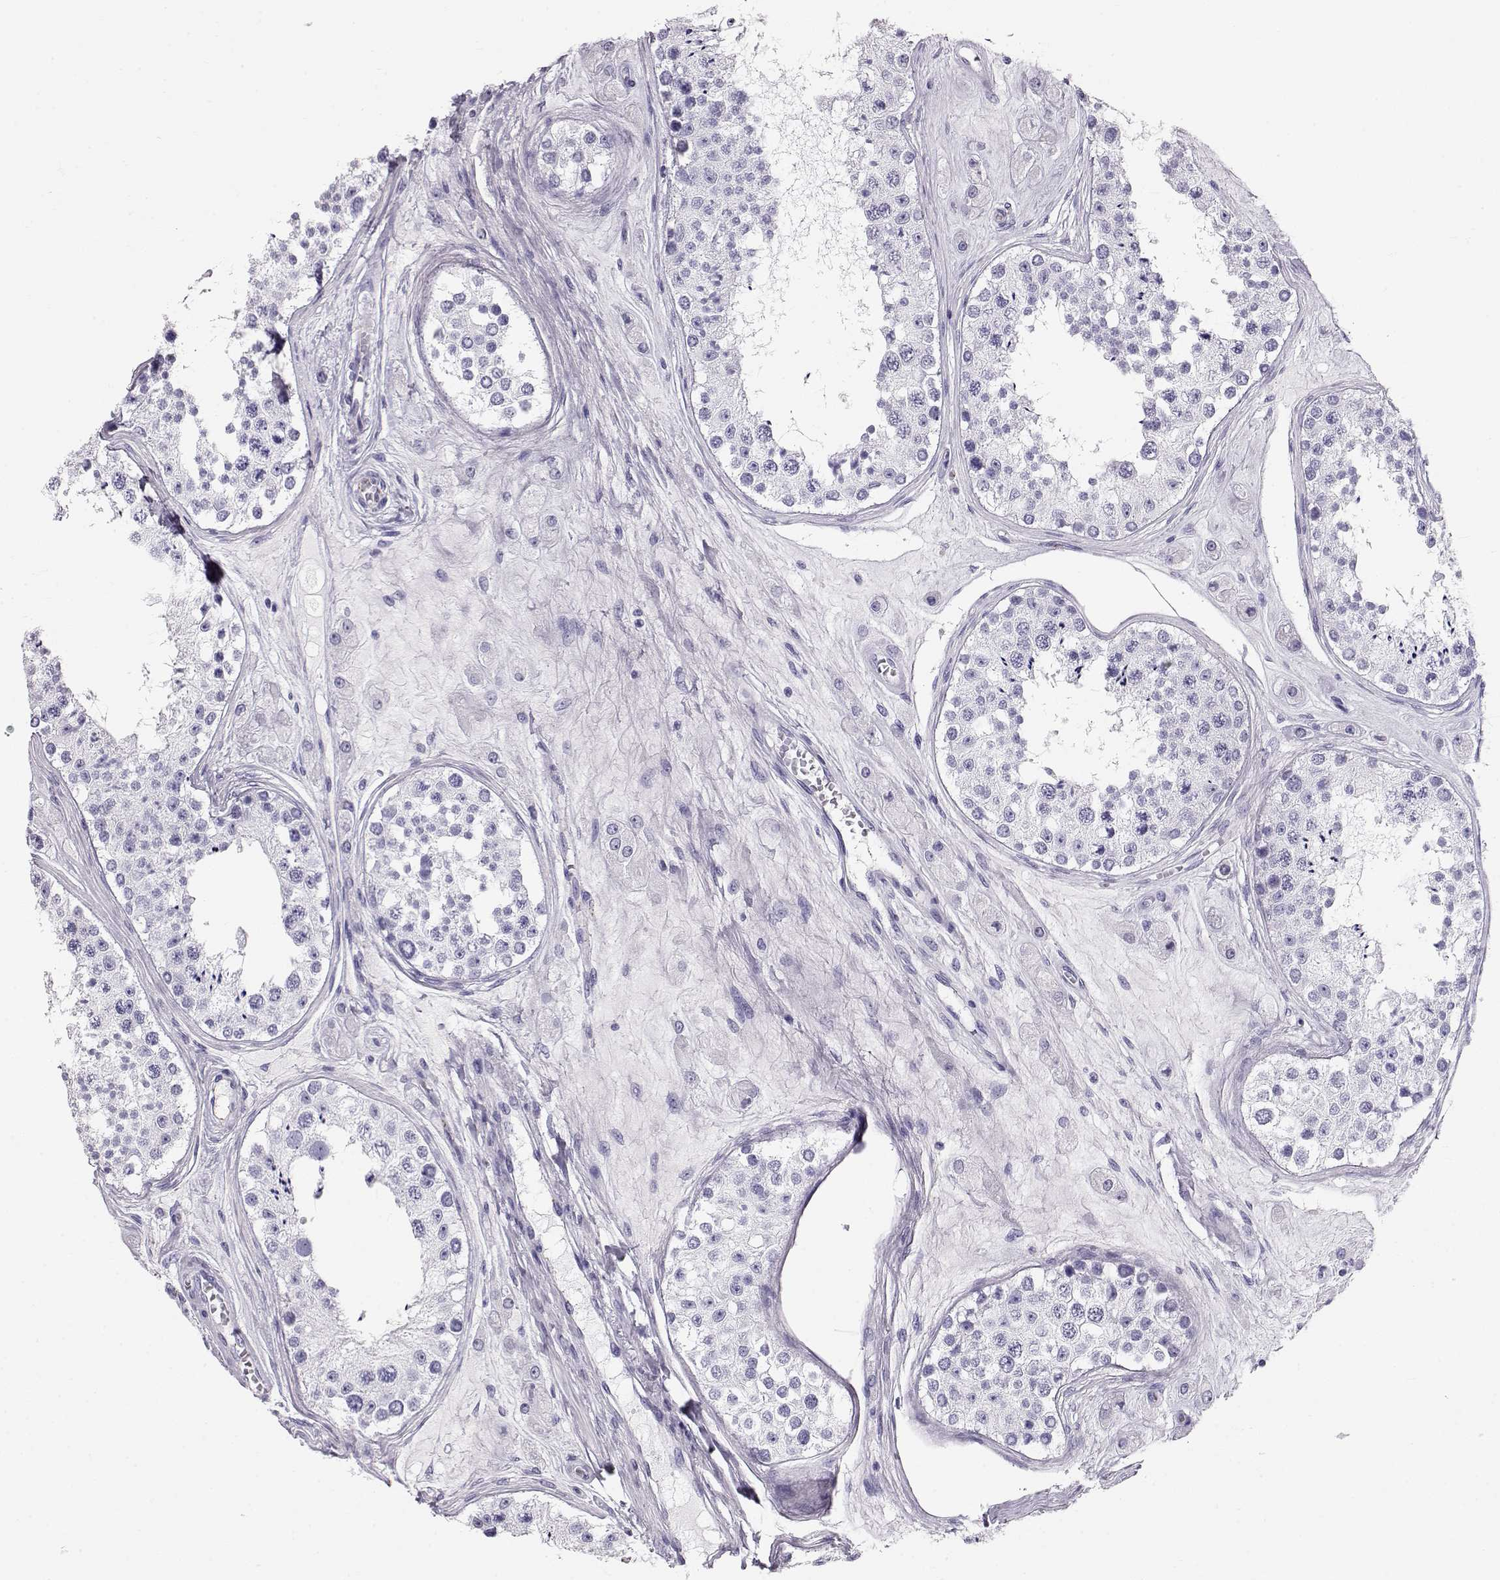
{"staining": {"intensity": "negative", "quantity": "none", "location": "none"}, "tissue": "testis", "cell_type": "Cells in seminiferous ducts", "image_type": "normal", "snomed": [{"axis": "morphology", "description": "Normal tissue, NOS"}, {"axis": "topography", "description": "Testis"}], "caption": "Cells in seminiferous ducts are negative for brown protein staining in unremarkable testis. (DAB IHC, high magnification).", "gene": "RD3", "patient": {"sex": "male", "age": 25}}